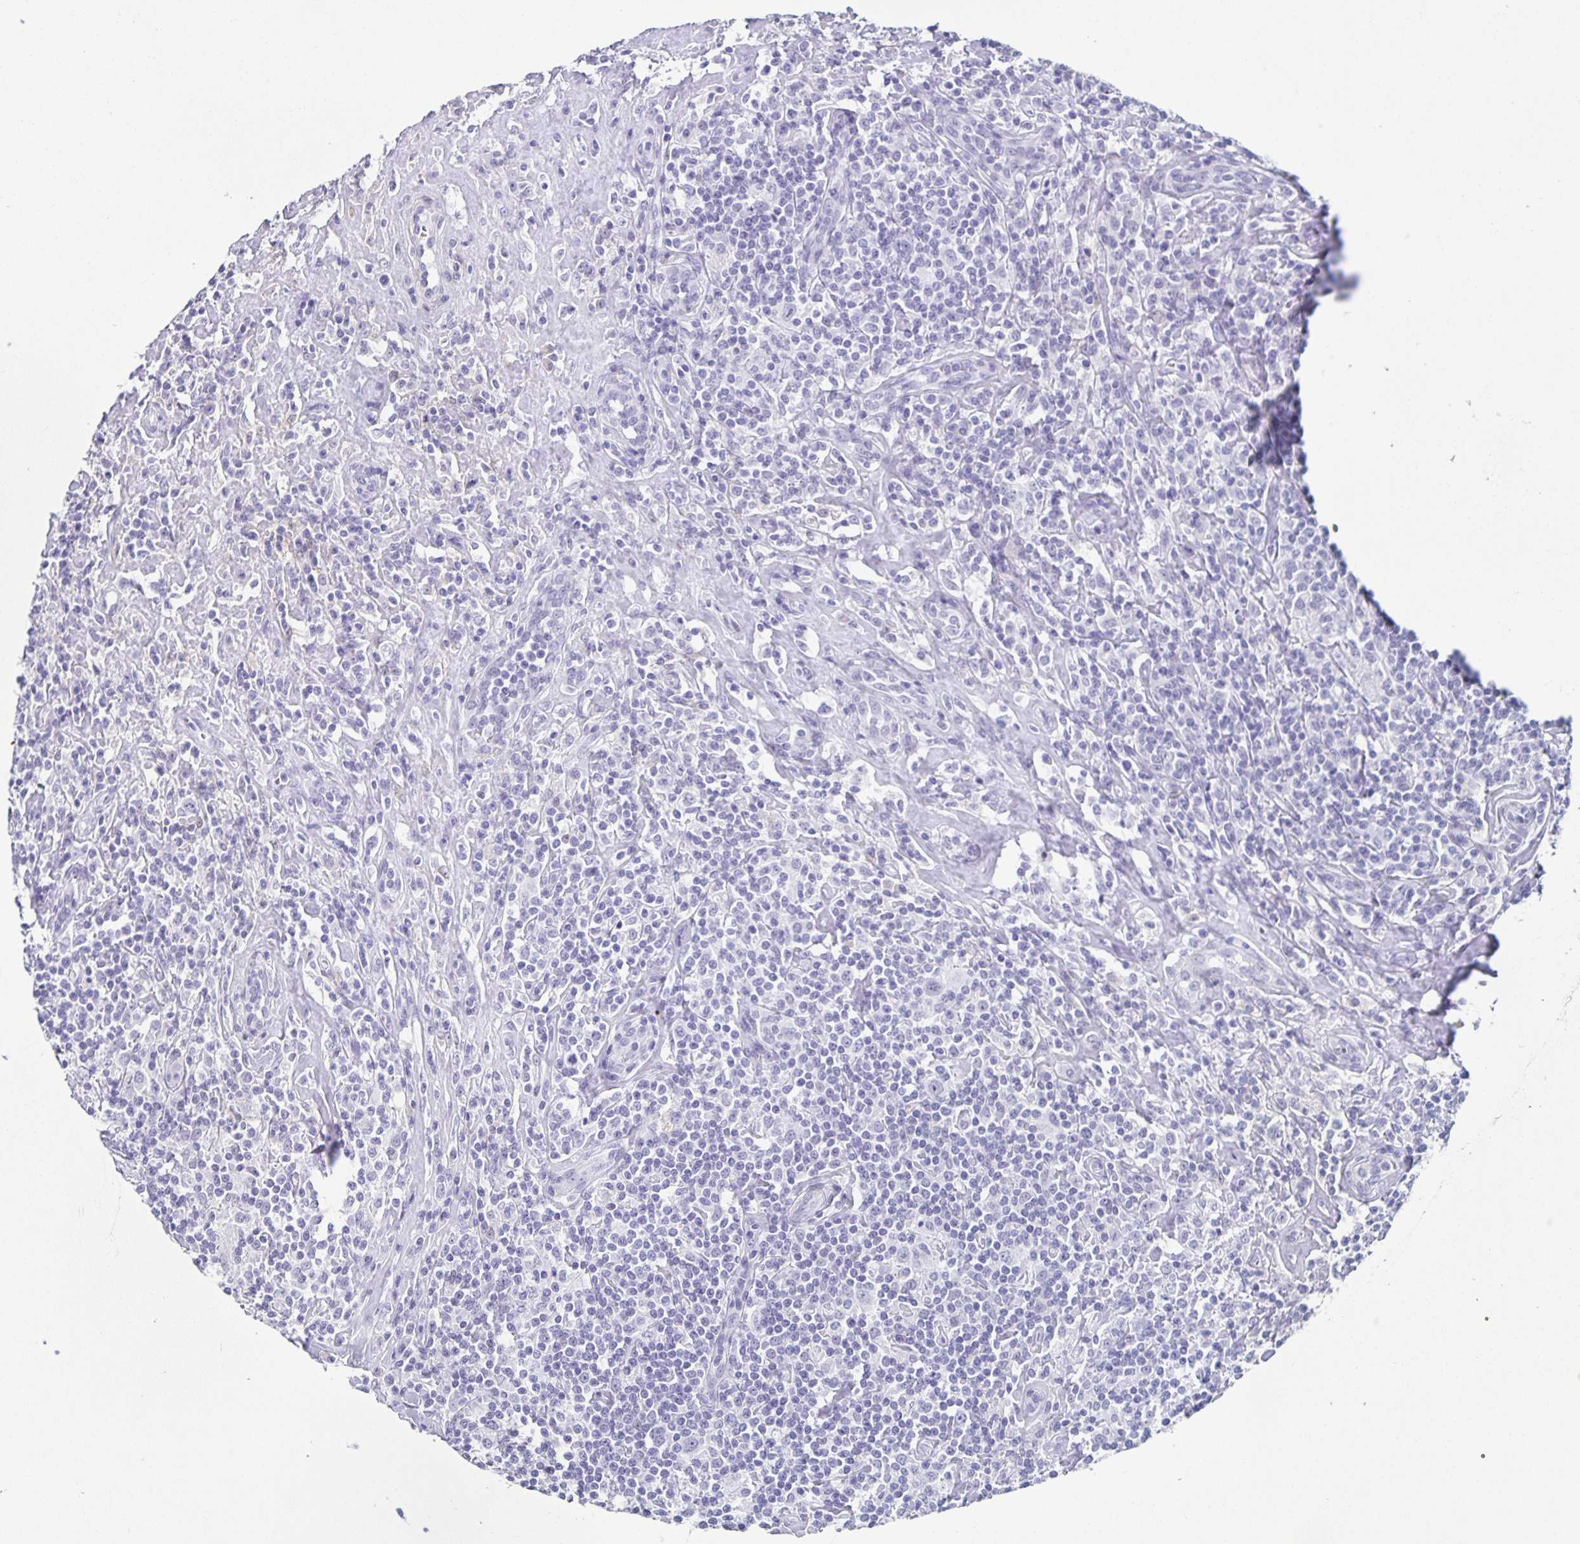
{"staining": {"intensity": "negative", "quantity": "none", "location": "none"}, "tissue": "lymphoma", "cell_type": "Tumor cells", "image_type": "cancer", "snomed": [{"axis": "morphology", "description": "Hodgkin's disease, NOS"}, {"axis": "morphology", "description": "Hodgkin's lymphoma, nodular sclerosis"}, {"axis": "topography", "description": "Lymph node"}], "caption": "DAB immunohistochemical staining of Hodgkin's lymphoma, nodular sclerosis shows no significant positivity in tumor cells.", "gene": "TPPP", "patient": {"sex": "female", "age": 10}}